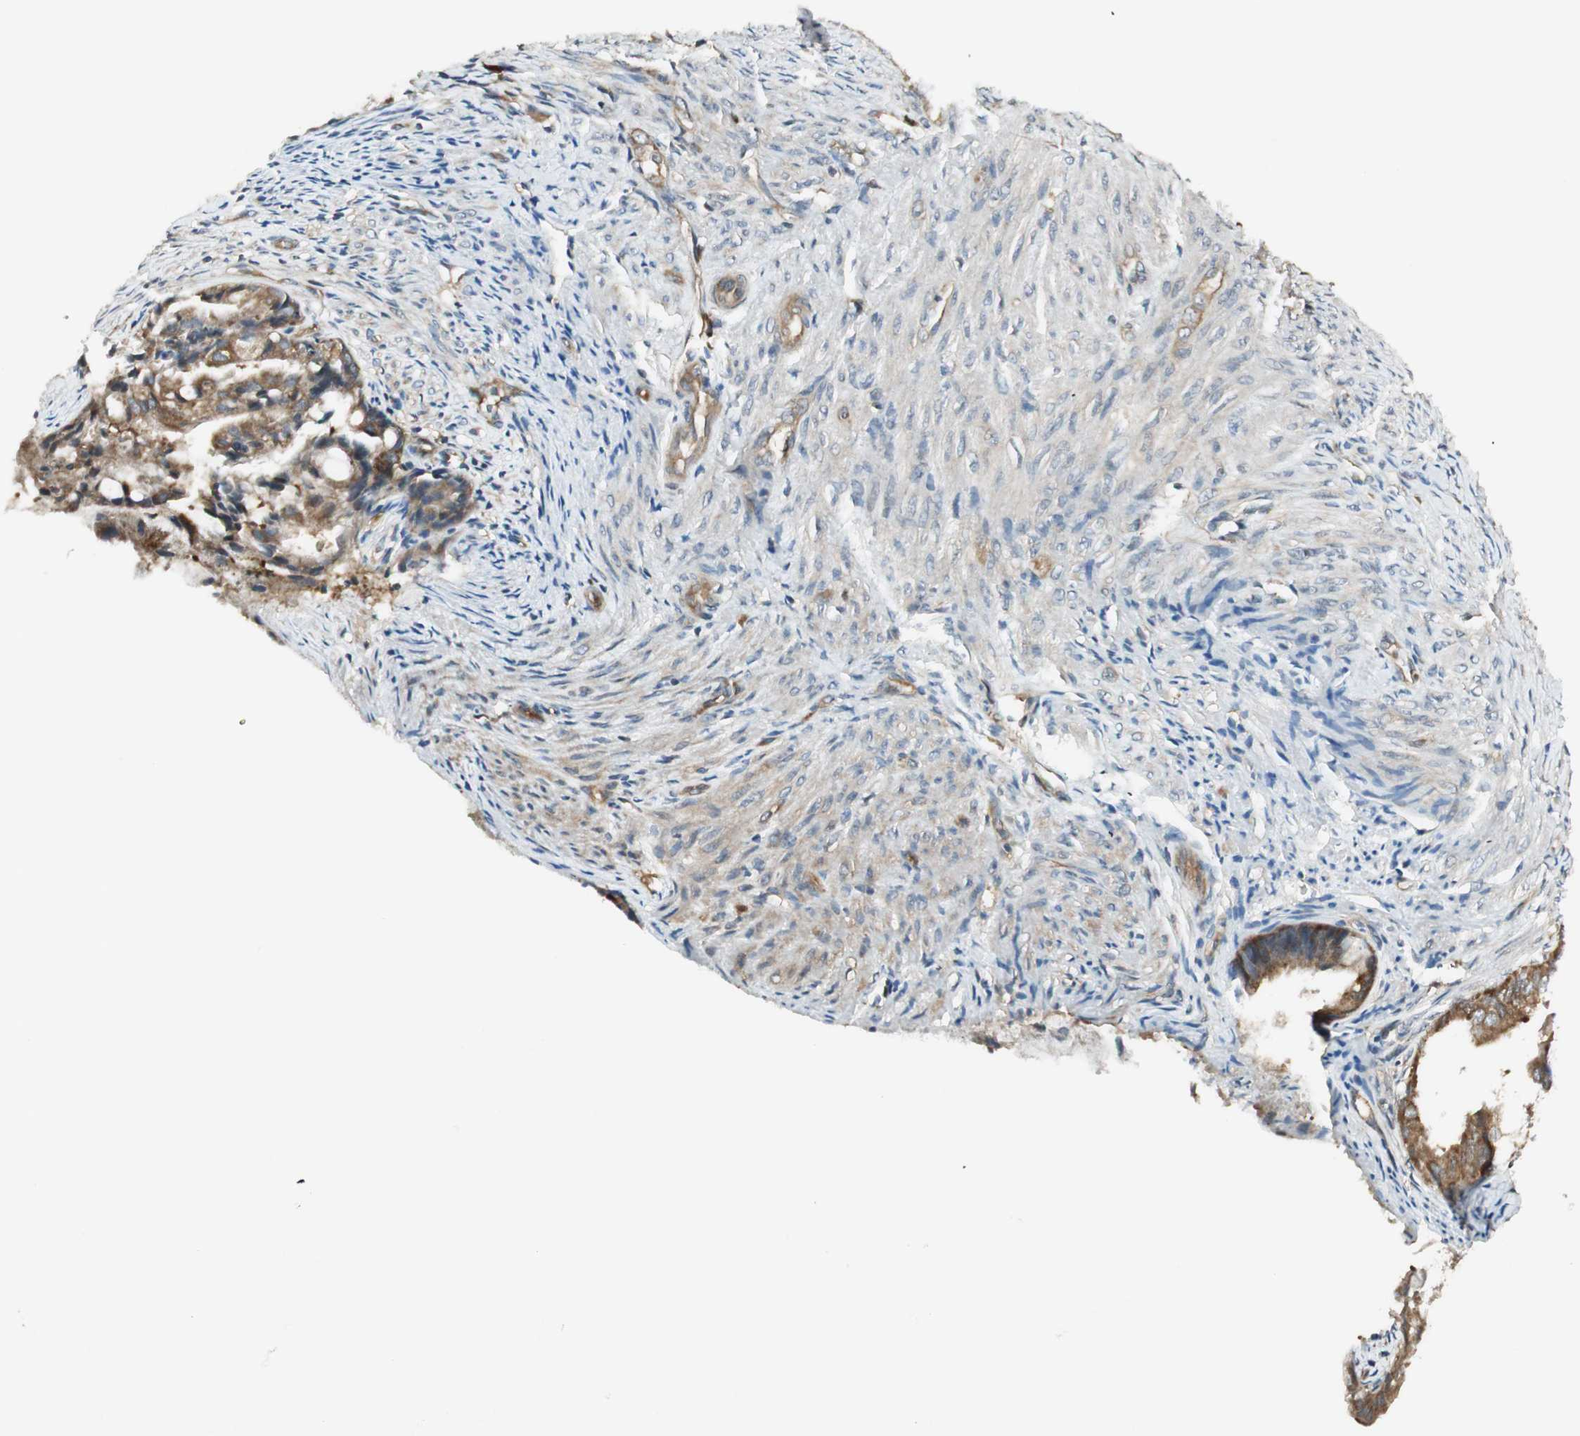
{"staining": {"intensity": "weak", "quantity": "25%-75%", "location": "cytoplasmic/membranous"}, "tissue": "endometrial cancer", "cell_type": "Tumor cells", "image_type": "cancer", "snomed": [{"axis": "morphology", "description": "Adenocarcinoma, NOS"}, {"axis": "topography", "description": "Endometrium"}], "caption": "The image exhibits staining of endometrial cancer (adenocarcinoma), revealing weak cytoplasmic/membranous protein expression (brown color) within tumor cells.", "gene": "IPO5", "patient": {"sex": "female", "age": 86}}